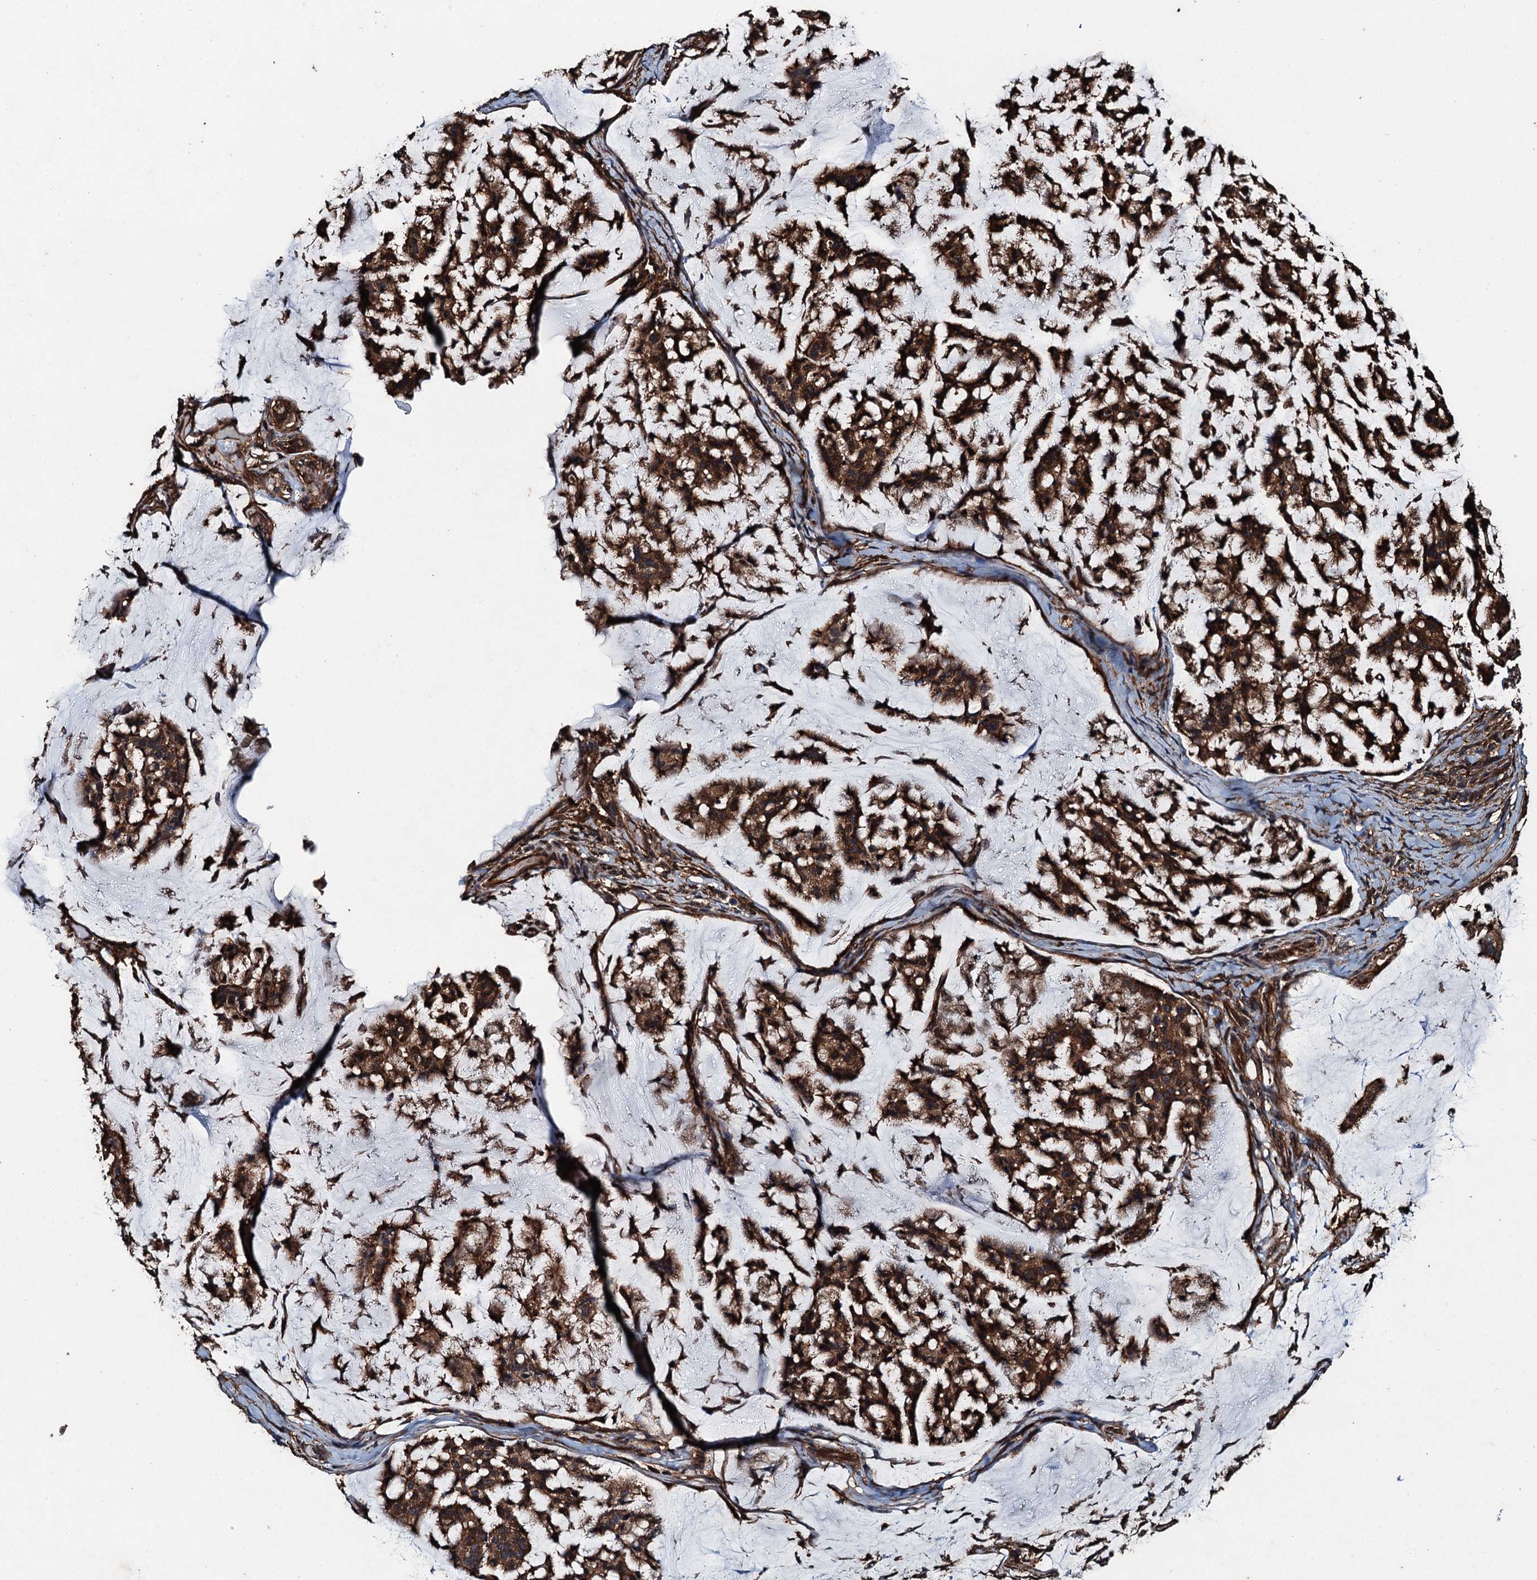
{"staining": {"intensity": "strong", "quantity": ">75%", "location": "cytoplasmic/membranous"}, "tissue": "stomach cancer", "cell_type": "Tumor cells", "image_type": "cancer", "snomed": [{"axis": "morphology", "description": "Adenocarcinoma, NOS"}, {"axis": "topography", "description": "Stomach, lower"}], "caption": "Stomach cancer was stained to show a protein in brown. There is high levels of strong cytoplasmic/membranous positivity in approximately >75% of tumor cells.", "gene": "WHAMM", "patient": {"sex": "male", "age": 67}}